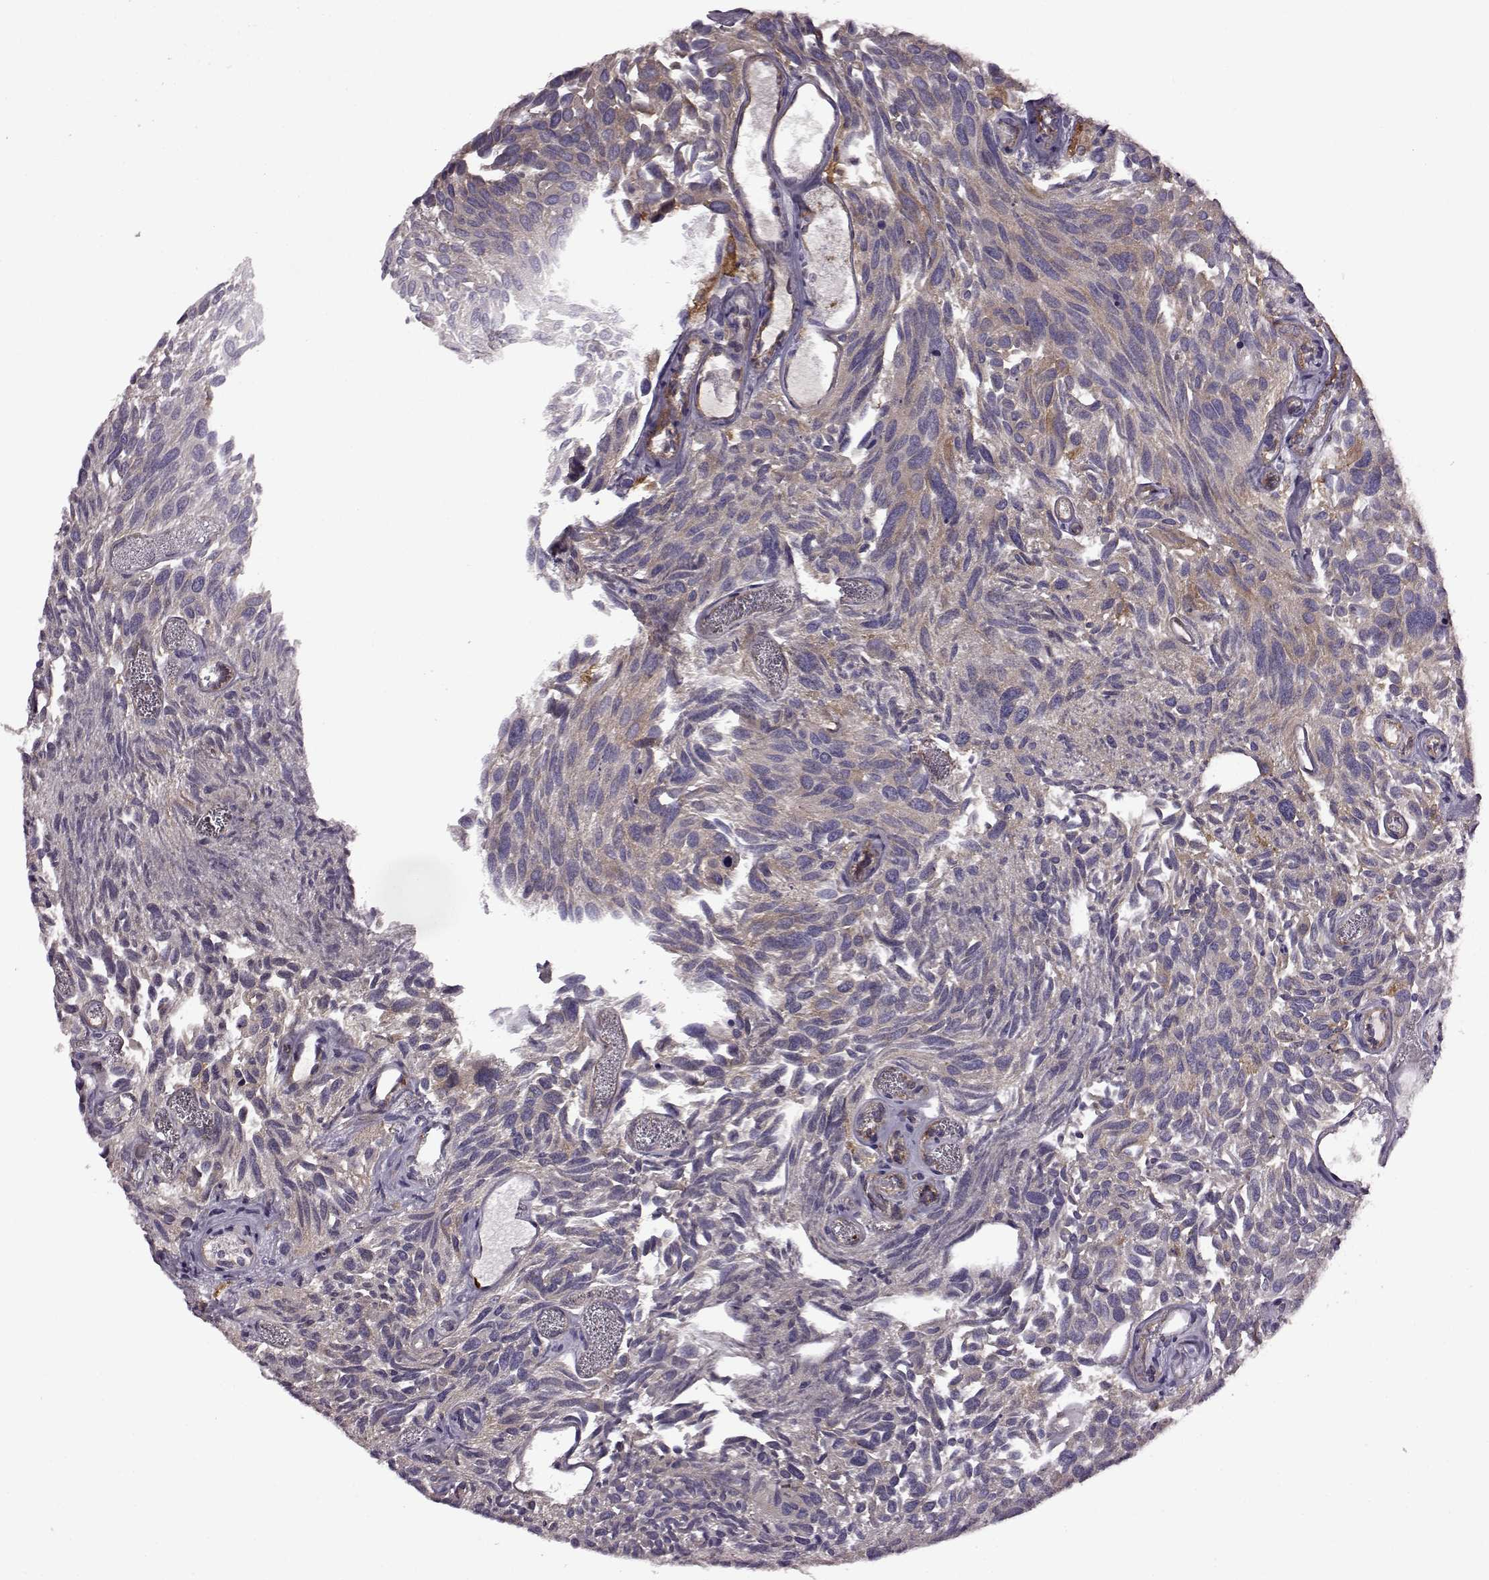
{"staining": {"intensity": "moderate", "quantity": "25%-75%", "location": "cytoplasmic/membranous"}, "tissue": "urothelial cancer", "cell_type": "Tumor cells", "image_type": "cancer", "snomed": [{"axis": "morphology", "description": "Urothelial carcinoma, Low grade"}, {"axis": "topography", "description": "Urinary bladder"}], "caption": "This is a micrograph of immunohistochemistry (IHC) staining of urothelial cancer, which shows moderate positivity in the cytoplasmic/membranous of tumor cells.", "gene": "MTSS1", "patient": {"sex": "female", "age": 69}}